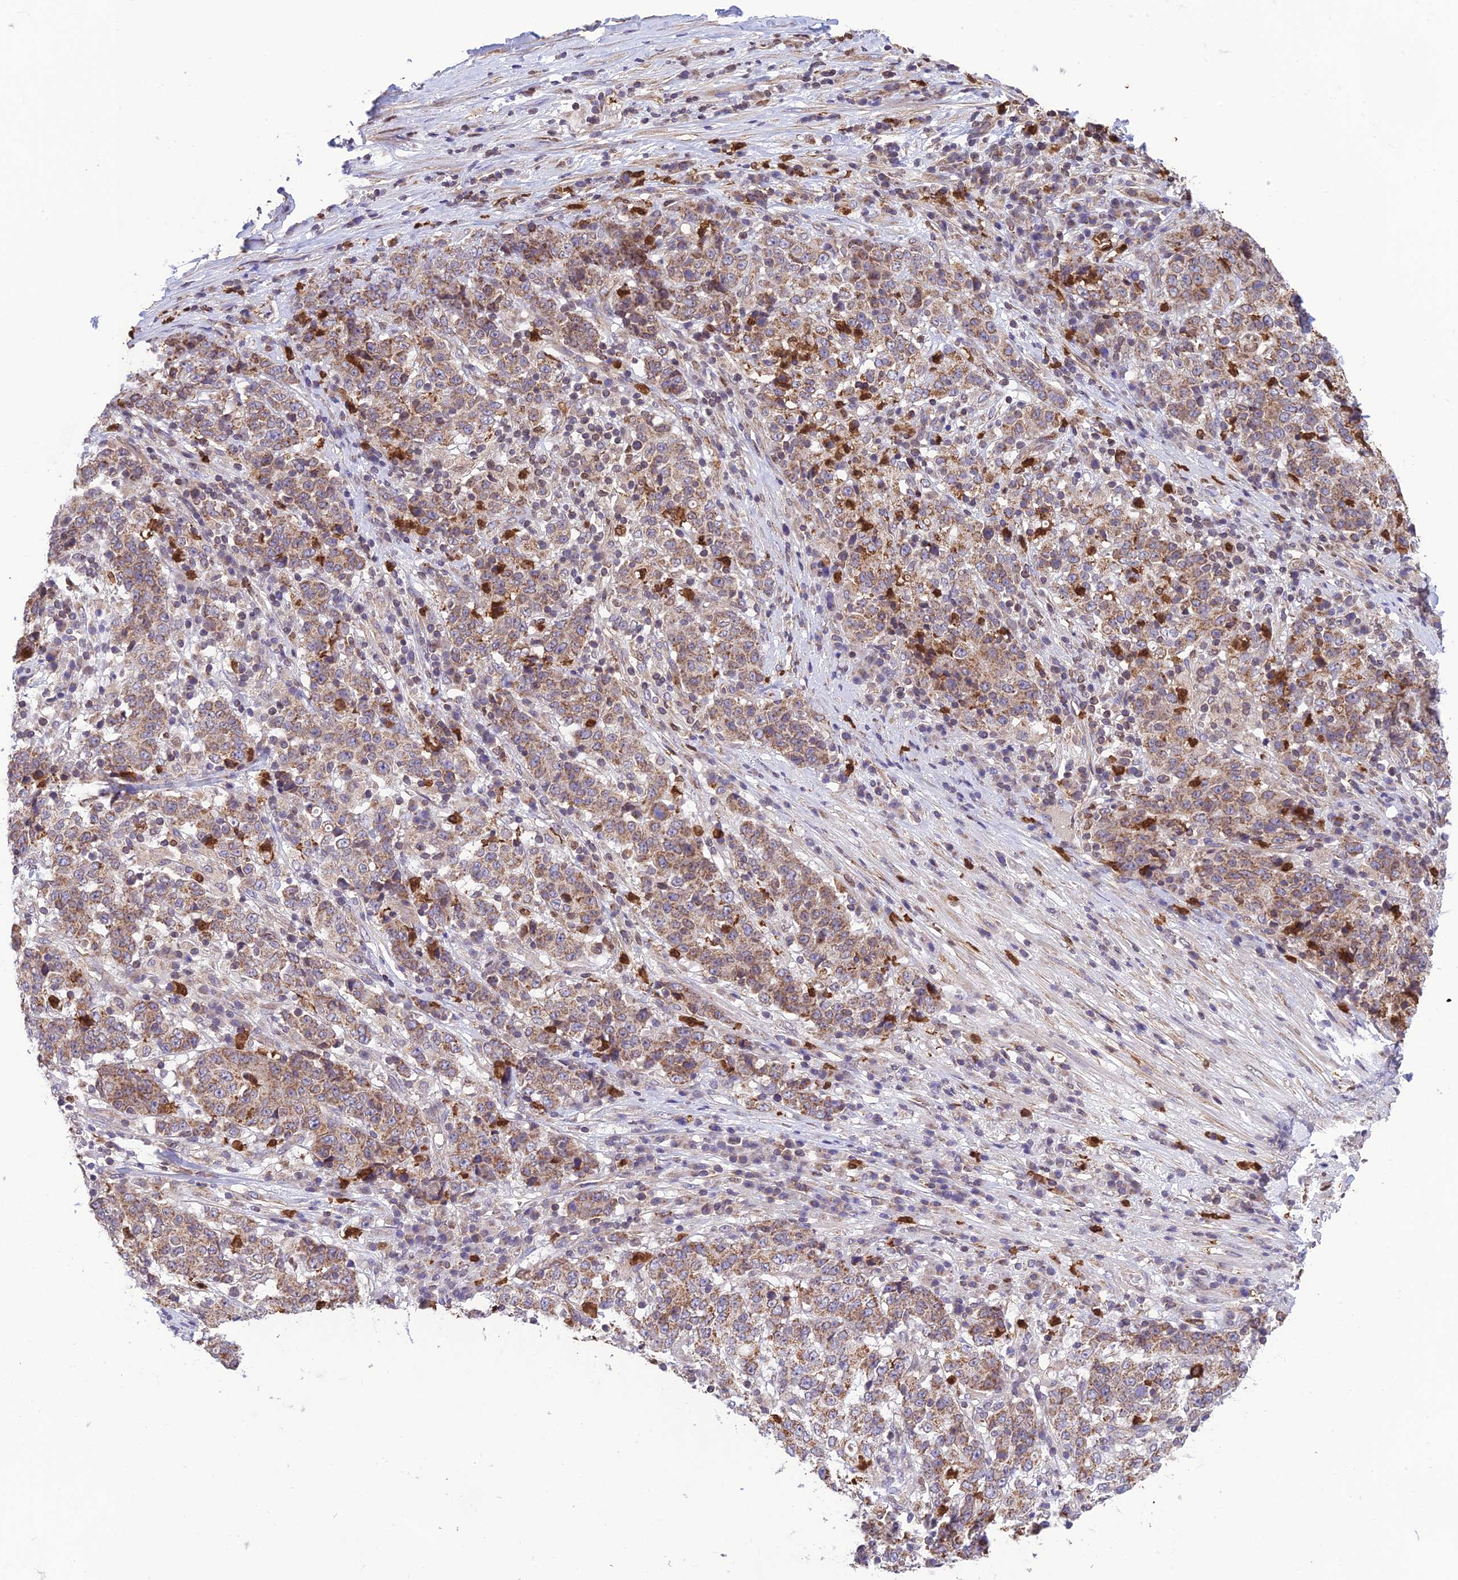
{"staining": {"intensity": "moderate", "quantity": "25%-75%", "location": "cytoplasmic/membranous"}, "tissue": "stomach cancer", "cell_type": "Tumor cells", "image_type": "cancer", "snomed": [{"axis": "morphology", "description": "Adenocarcinoma, NOS"}, {"axis": "topography", "description": "Stomach"}], "caption": "A brown stain labels moderate cytoplasmic/membranous expression of a protein in human adenocarcinoma (stomach) tumor cells.", "gene": "PKHD1L1", "patient": {"sex": "male", "age": 59}}